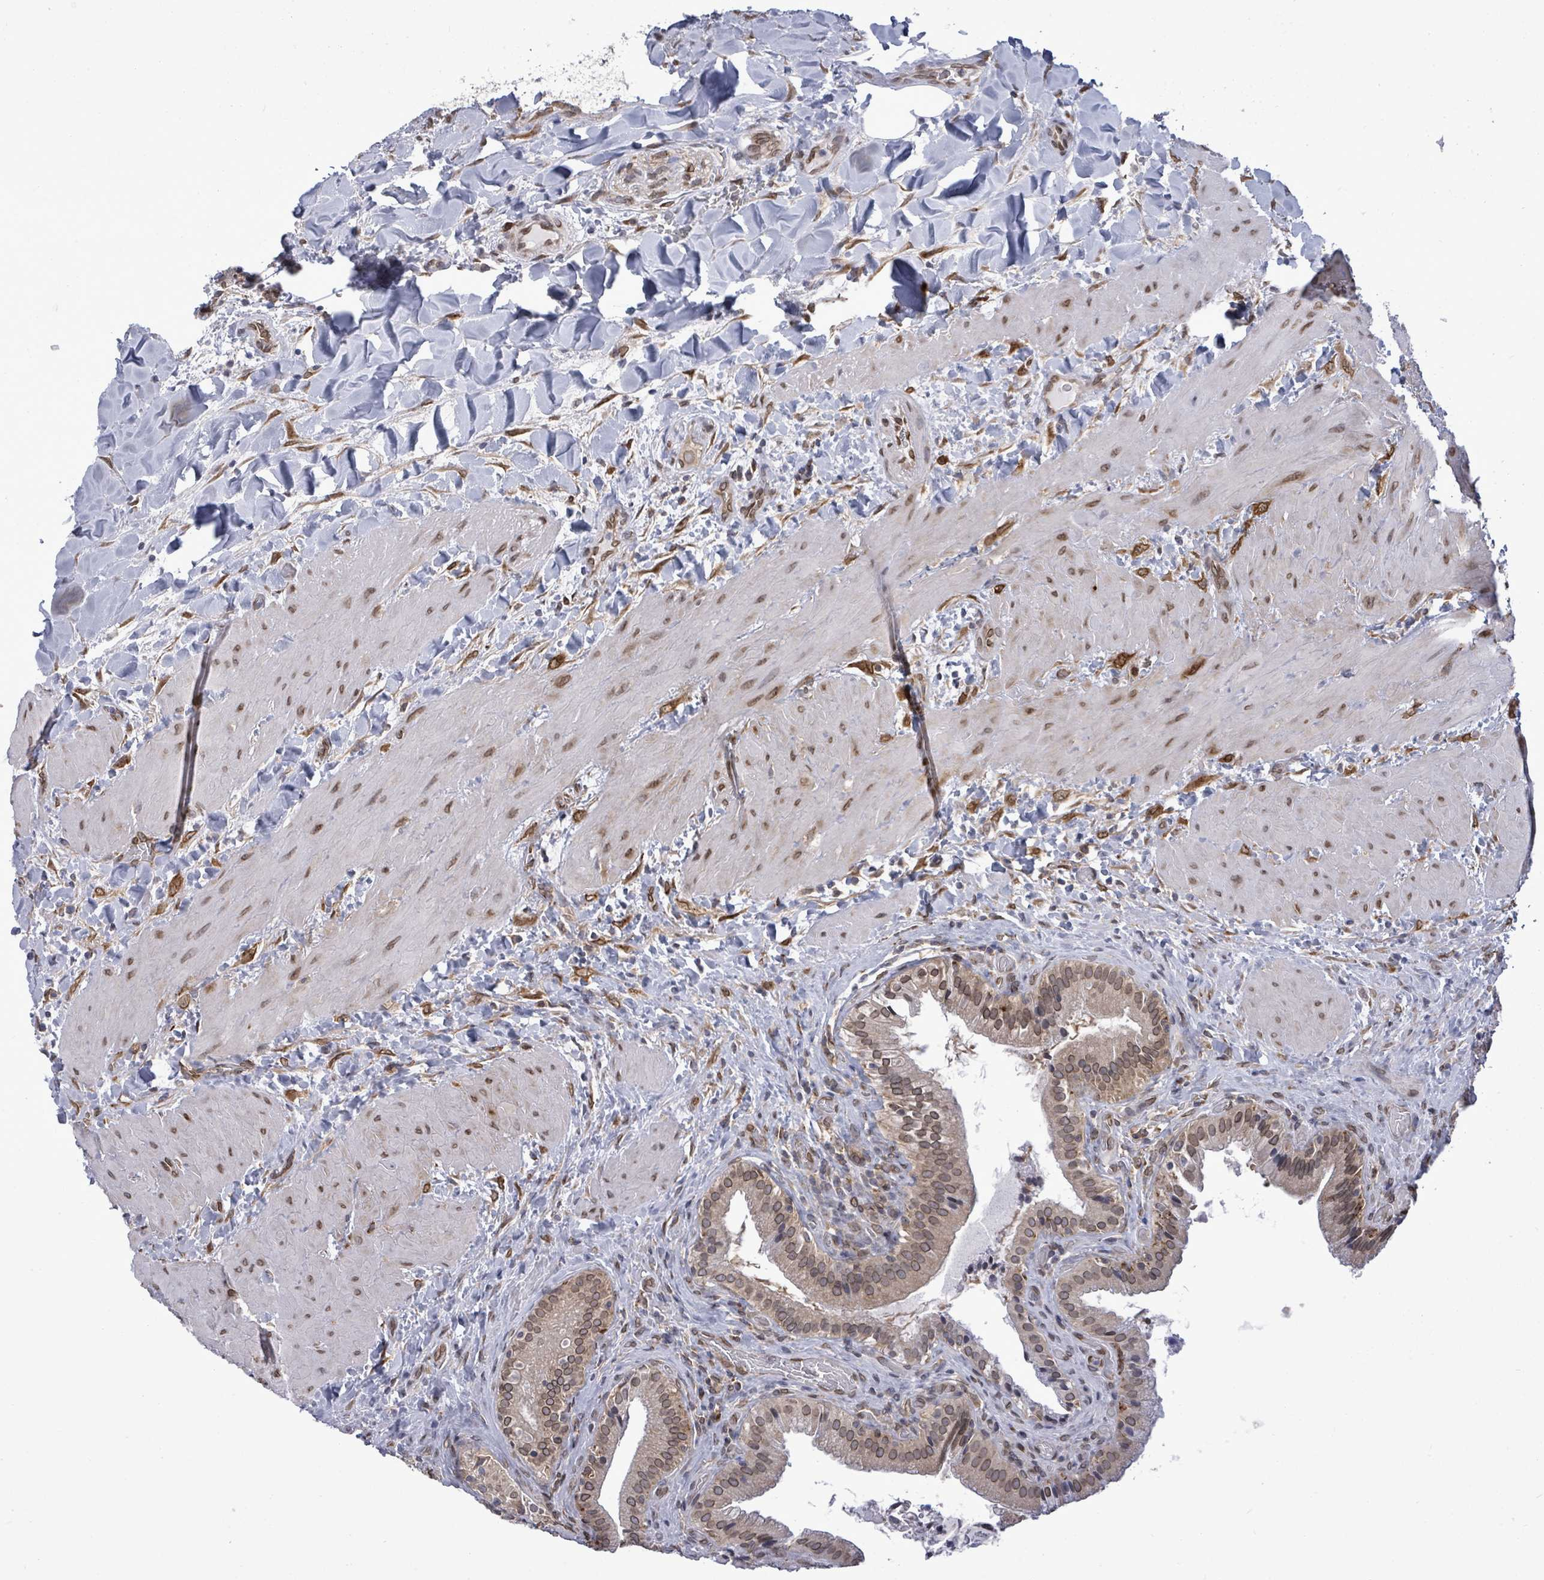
{"staining": {"intensity": "moderate", "quantity": ">75%", "location": "cytoplasmic/membranous,nuclear"}, "tissue": "gallbladder", "cell_type": "Glandular cells", "image_type": "normal", "snomed": [{"axis": "morphology", "description": "Normal tissue, NOS"}, {"axis": "topography", "description": "Gallbladder"}], "caption": "About >75% of glandular cells in benign gallbladder exhibit moderate cytoplasmic/membranous,nuclear protein expression as visualized by brown immunohistochemical staining.", "gene": "ARFGAP1", "patient": {"sex": "male", "age": 24}}